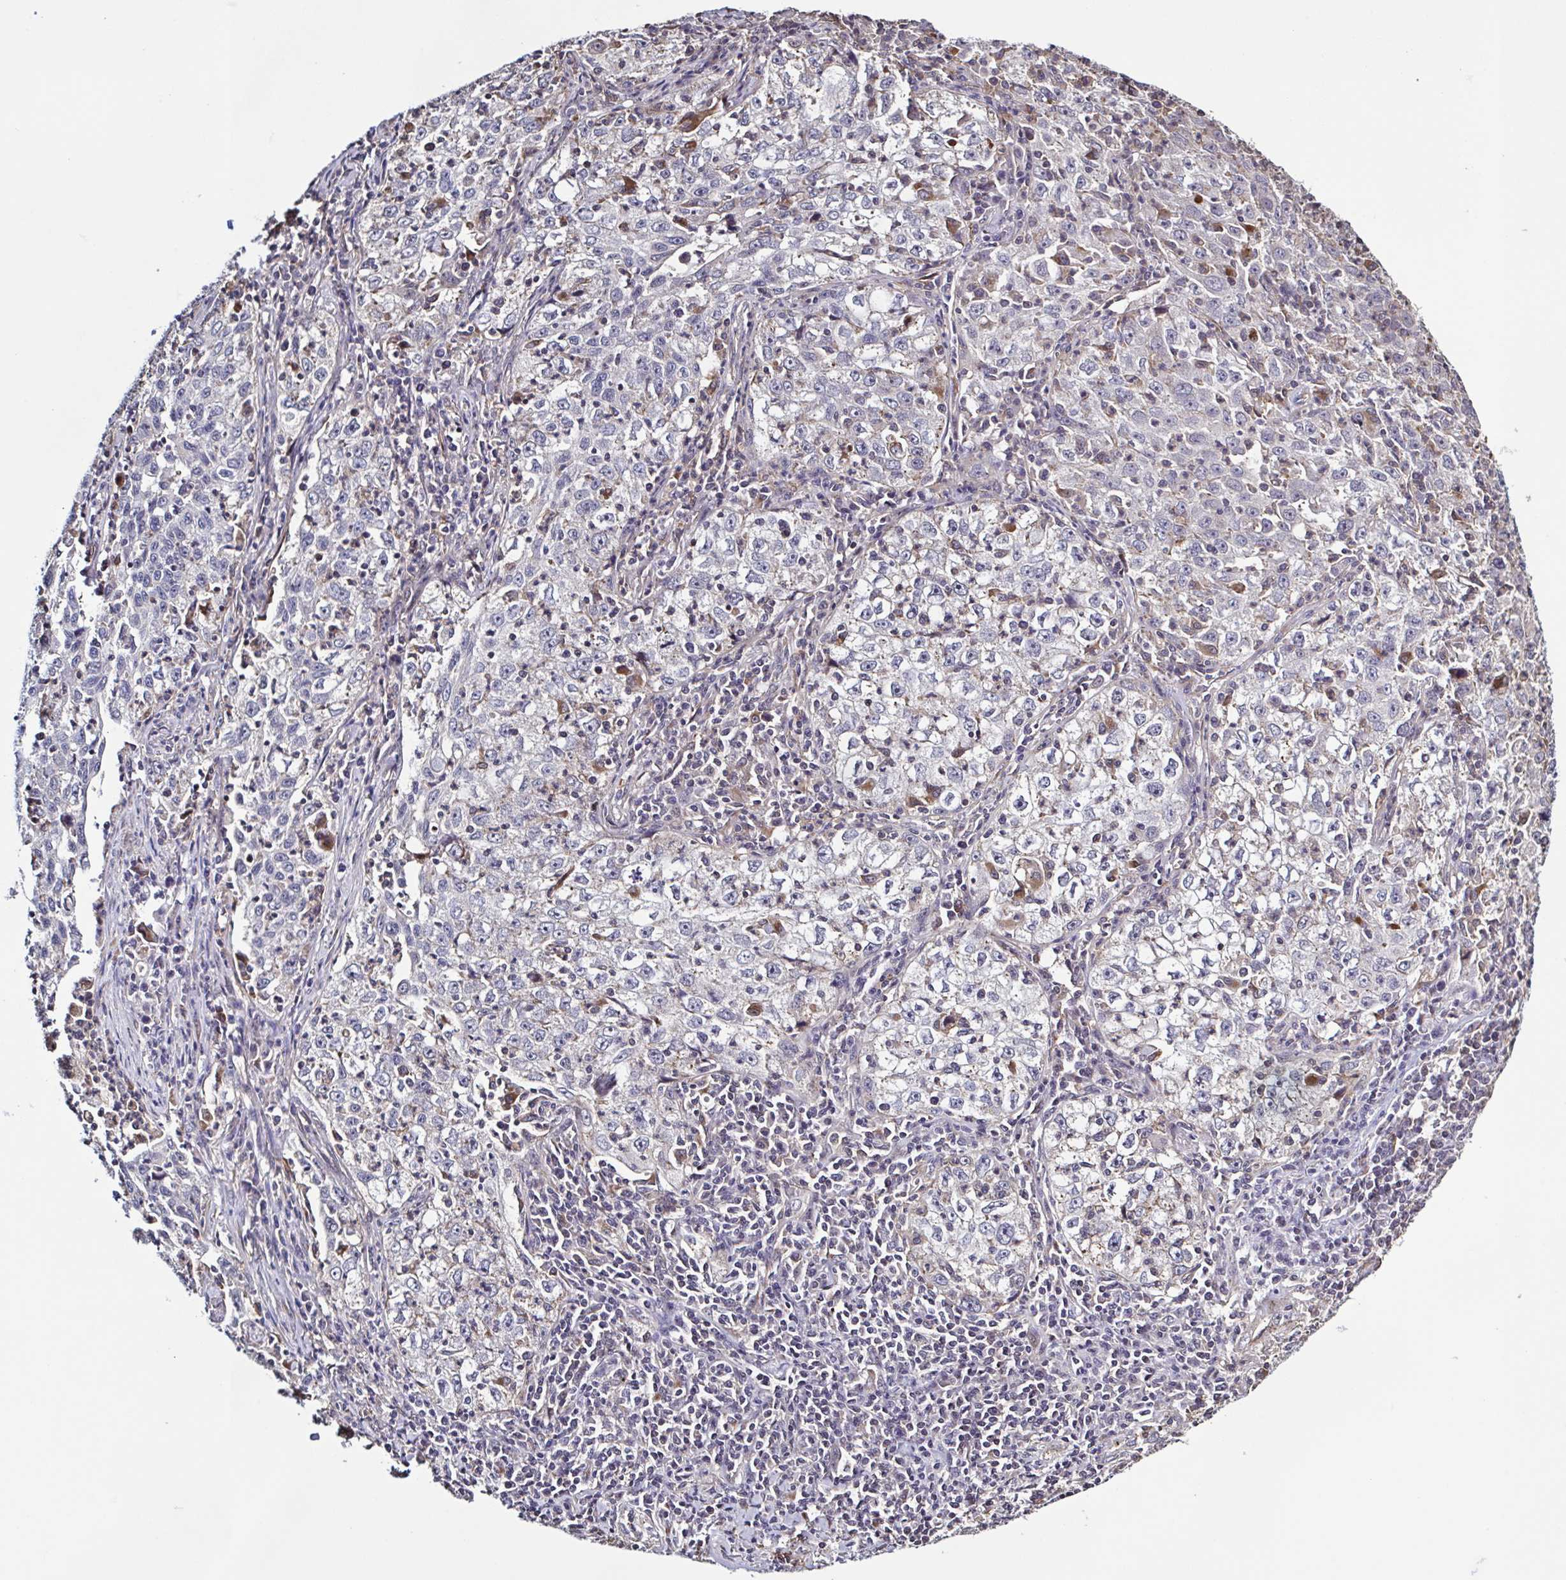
{"staining": {"intensity": "negative", "quantity": "none", "location": "none"}, "tissue": "lung cancer", "cell_type": "Tumor cells", "image_type": "cancer", "snomed": [{"axis": "morphology", "description": "Squamous cell carcinoma, NOS"}, {"axis": "topography", "description": "Lung"}], "caption": "High power microscopy micrograph of an IHC image of lung cancer (squamous cell carcinoma), revealing no significant expression in tumor cells.", "gene": "ZNF200", "patient": {"sex": "male", "age": 71}}